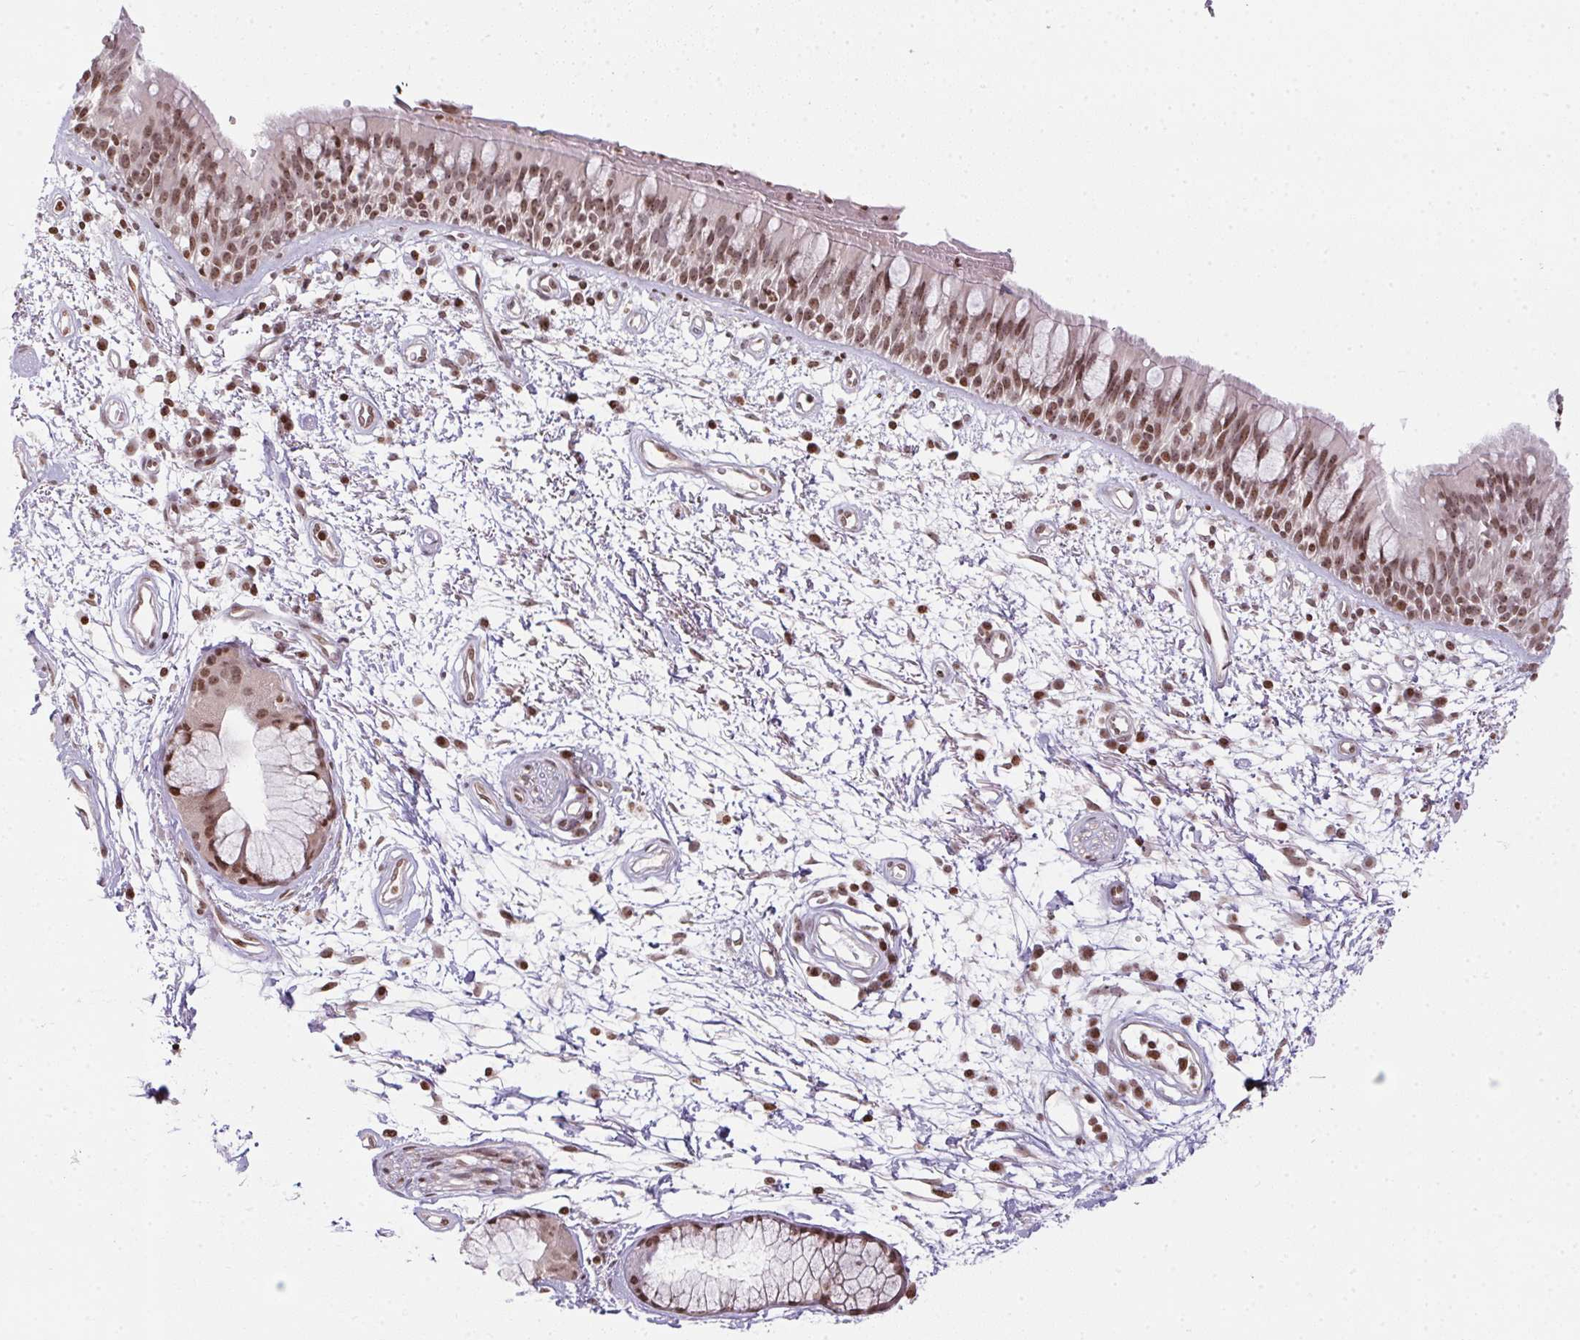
{"staining": {"intensity": "moderate", "quantity": ">75%", "location": "nuclear"}, "tissue": "bronchus", "cell_type": "Respiratory epithelial cells", "image_type": "normal", "snomed": [{"axis": "morphology", "description": "Normal tissue, NOS"}, {"axis": "morphology", "description": "Squamous cell carcinoma, NOS"}, {"axis": "topography", "description": "Cartilage tissue"}, {"axis": "topography", "description": "Bronchus"}, {"axis": "topography", "description": "Lung"}], "caption": "Immunohistochemistry micrograph of unremarkable bronchus: human bronchus stained using immunohistochemistry (IHC) reveals medium levels of moderate protein expression localized specifically in the nuclear of respiratory epithelial cells, appearing as a nuclear brown color.", "gene": "RNF181", "patient": {"sex": "male", "age": 66}}